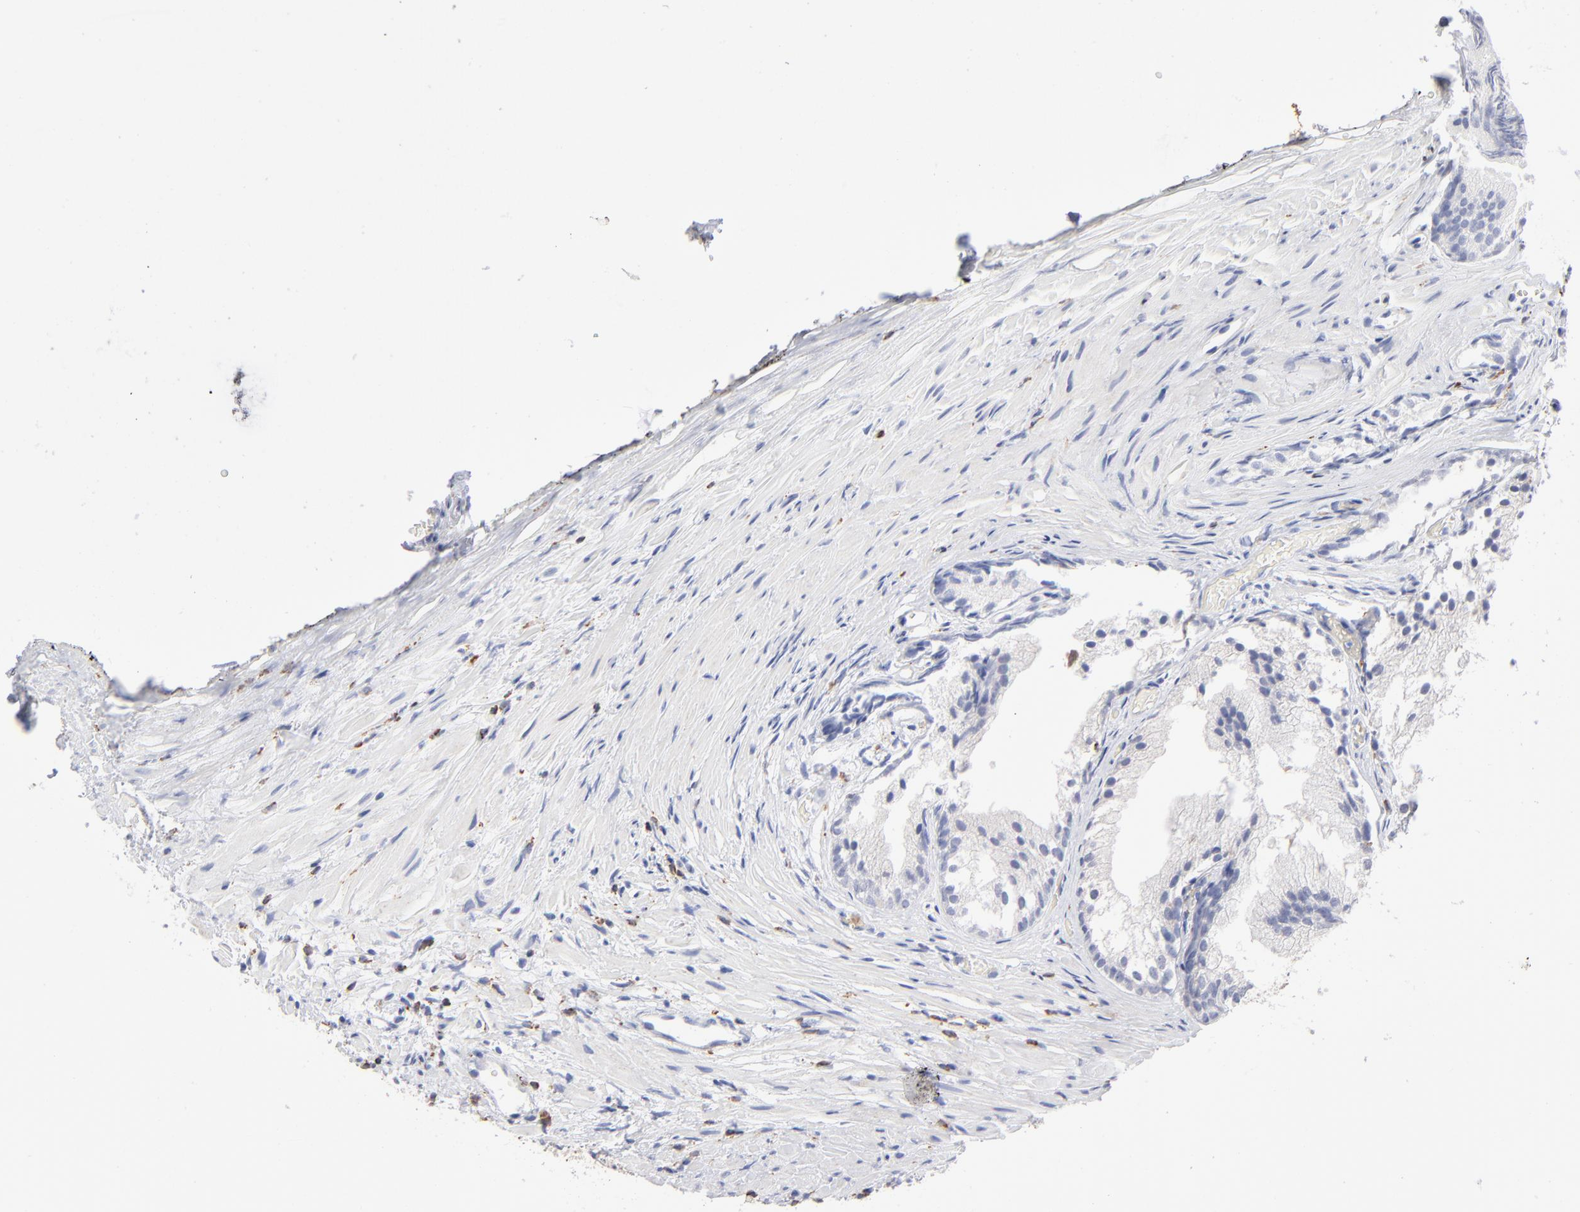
{"staining": {"intensity": "weak", "quantity": "<25%", "location": "cytoplasmic/membranous"}, "tissue": "prostate", "cell_type": "Glandular cells", "image_type": "normal", "snomed": [{"axis": "morphology", "description": "Normal tissue, NOS"}, {"axis": "topography", "description": "Prostate"}], "caption": "IHC image of unremarkable human prostate stained for a protein (brown), which demonstrates no expression in glandular cells.", "gene": "CD180", "patient": {"sex": "male", "age": 76}}